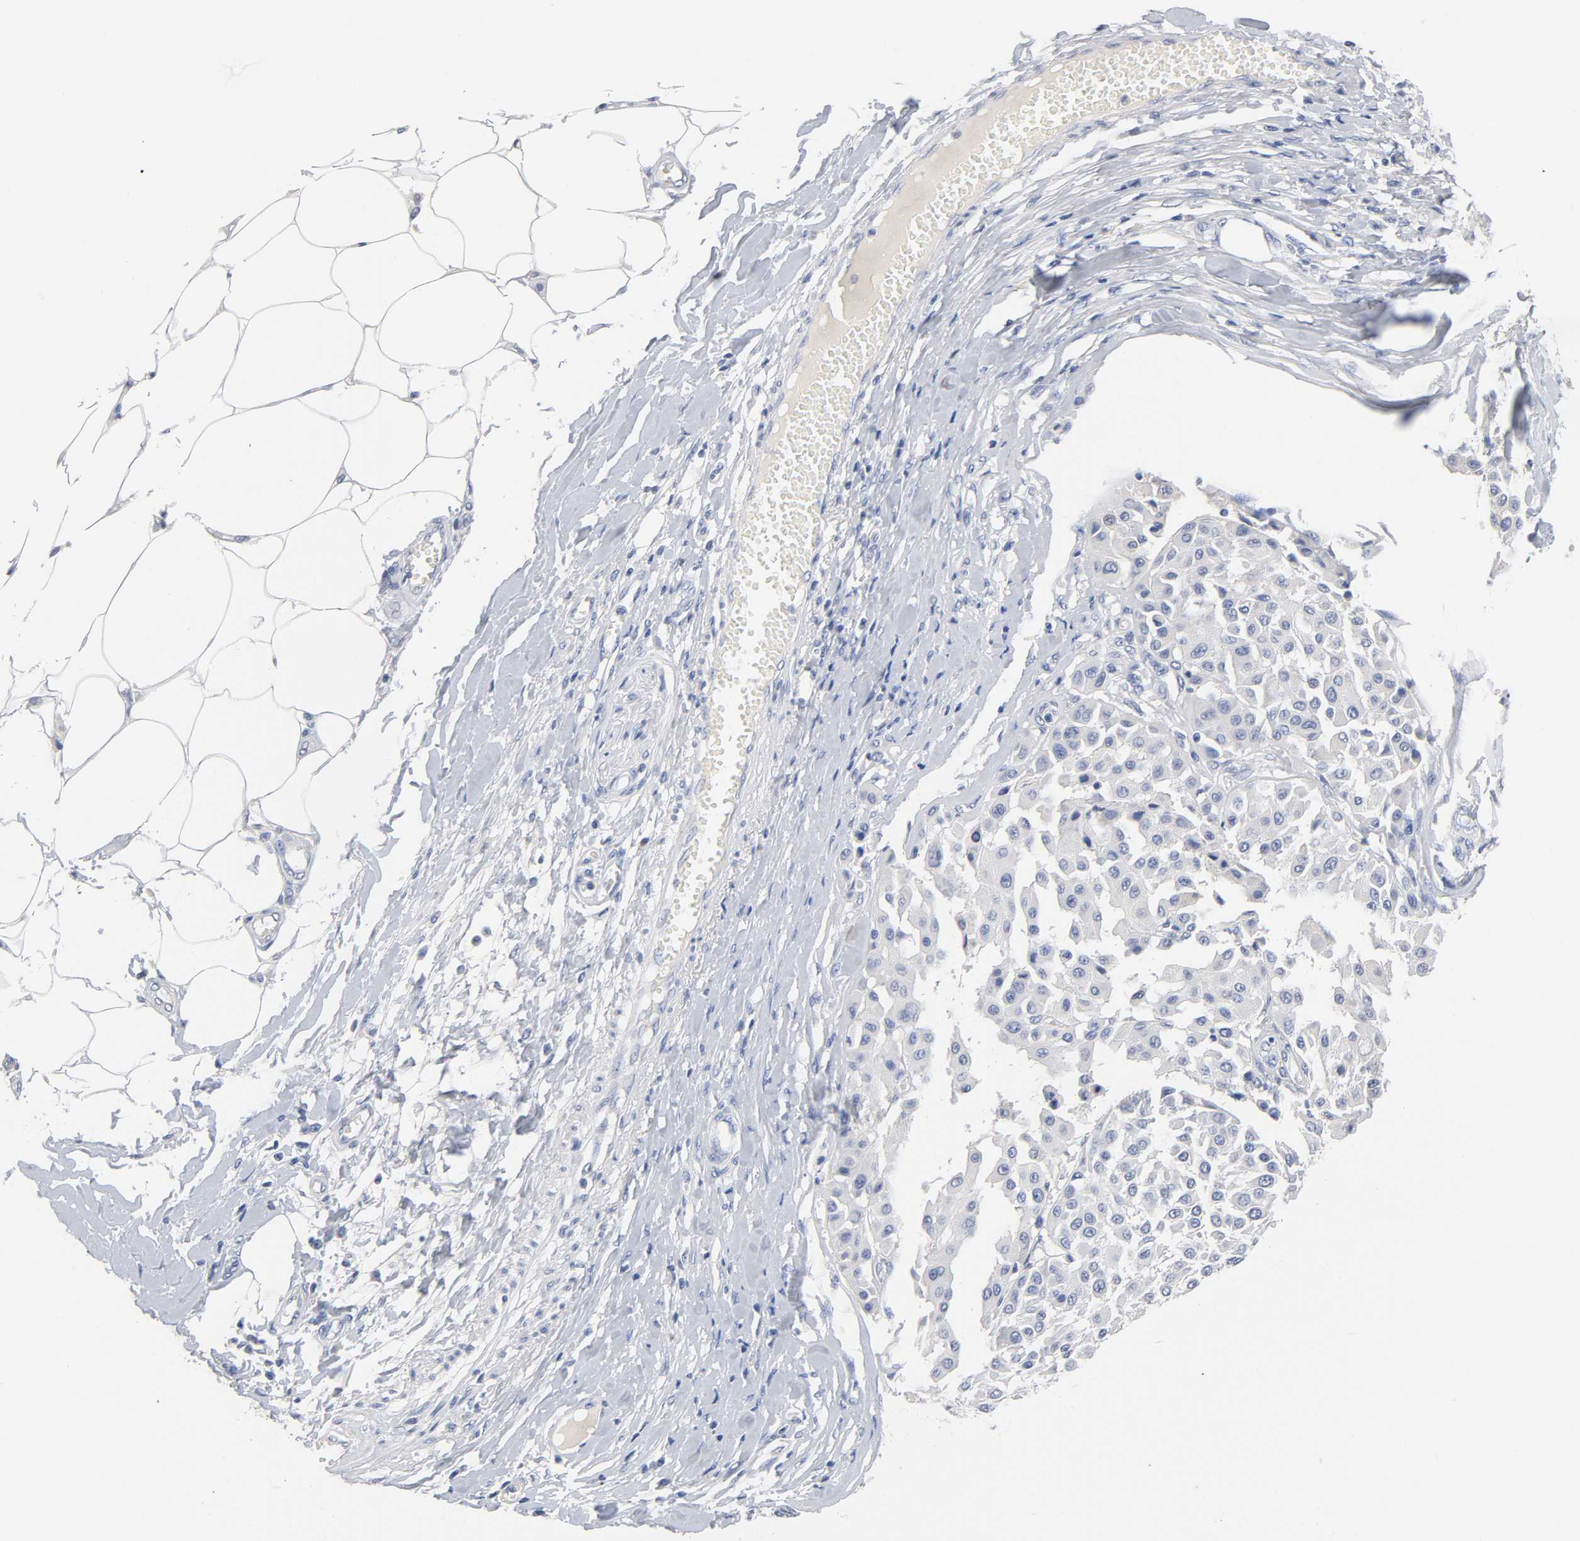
{"staining": {"intensity": "negative", "quantity": "none", "location": "none"}, "tissue": "melanoma", "cell_type": "Tumor cells", "image_type": "cancer", "snomed": [{"axis": "morphology", "description": "Malignant melanoma, Metastatic site"}, {"axis": "topography", "description": "Soft tissue"}], "caption": "Immunohistochemical staining of malignant melanoma (metastatic site) displays no significant positivity in tumor cells.", "gene": "ZCCHC13", "patient": {"sex": "male", "age": 41}}